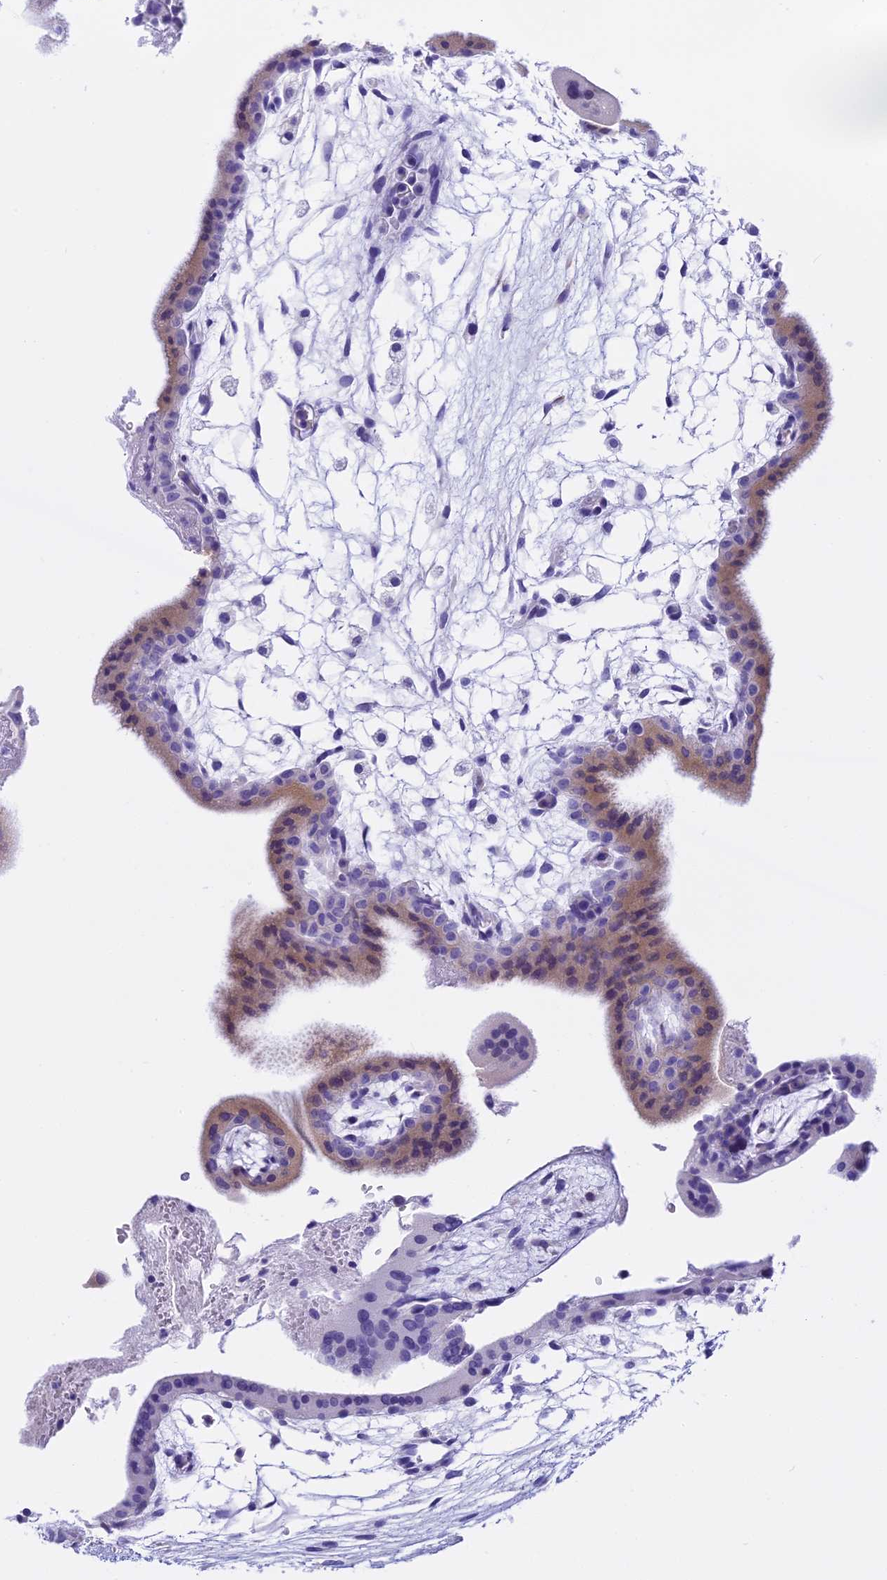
{"staining": {"intensity": "negative", "quantity": "none", "location": "none"}, "tissue": "placenta", "cell_type": "Trophoblastic cells", "image_type": "normal", "snomed": [{"axis": "morphology", "description": "Normal tissue, NOS"}, {"axis": "topography", "description": "Placenta"}], "caption": "High power microscopy micrograph of an immunohistochemistry micrograph of benign placenta, revealing no significant staining in trophoblastic cells. The staining is performed using DAB brown chromogen with nuclei counter-stained in using hematoxylin.", "gene": "KCTD14", "patient": {"sex": "female", "age": 35}}